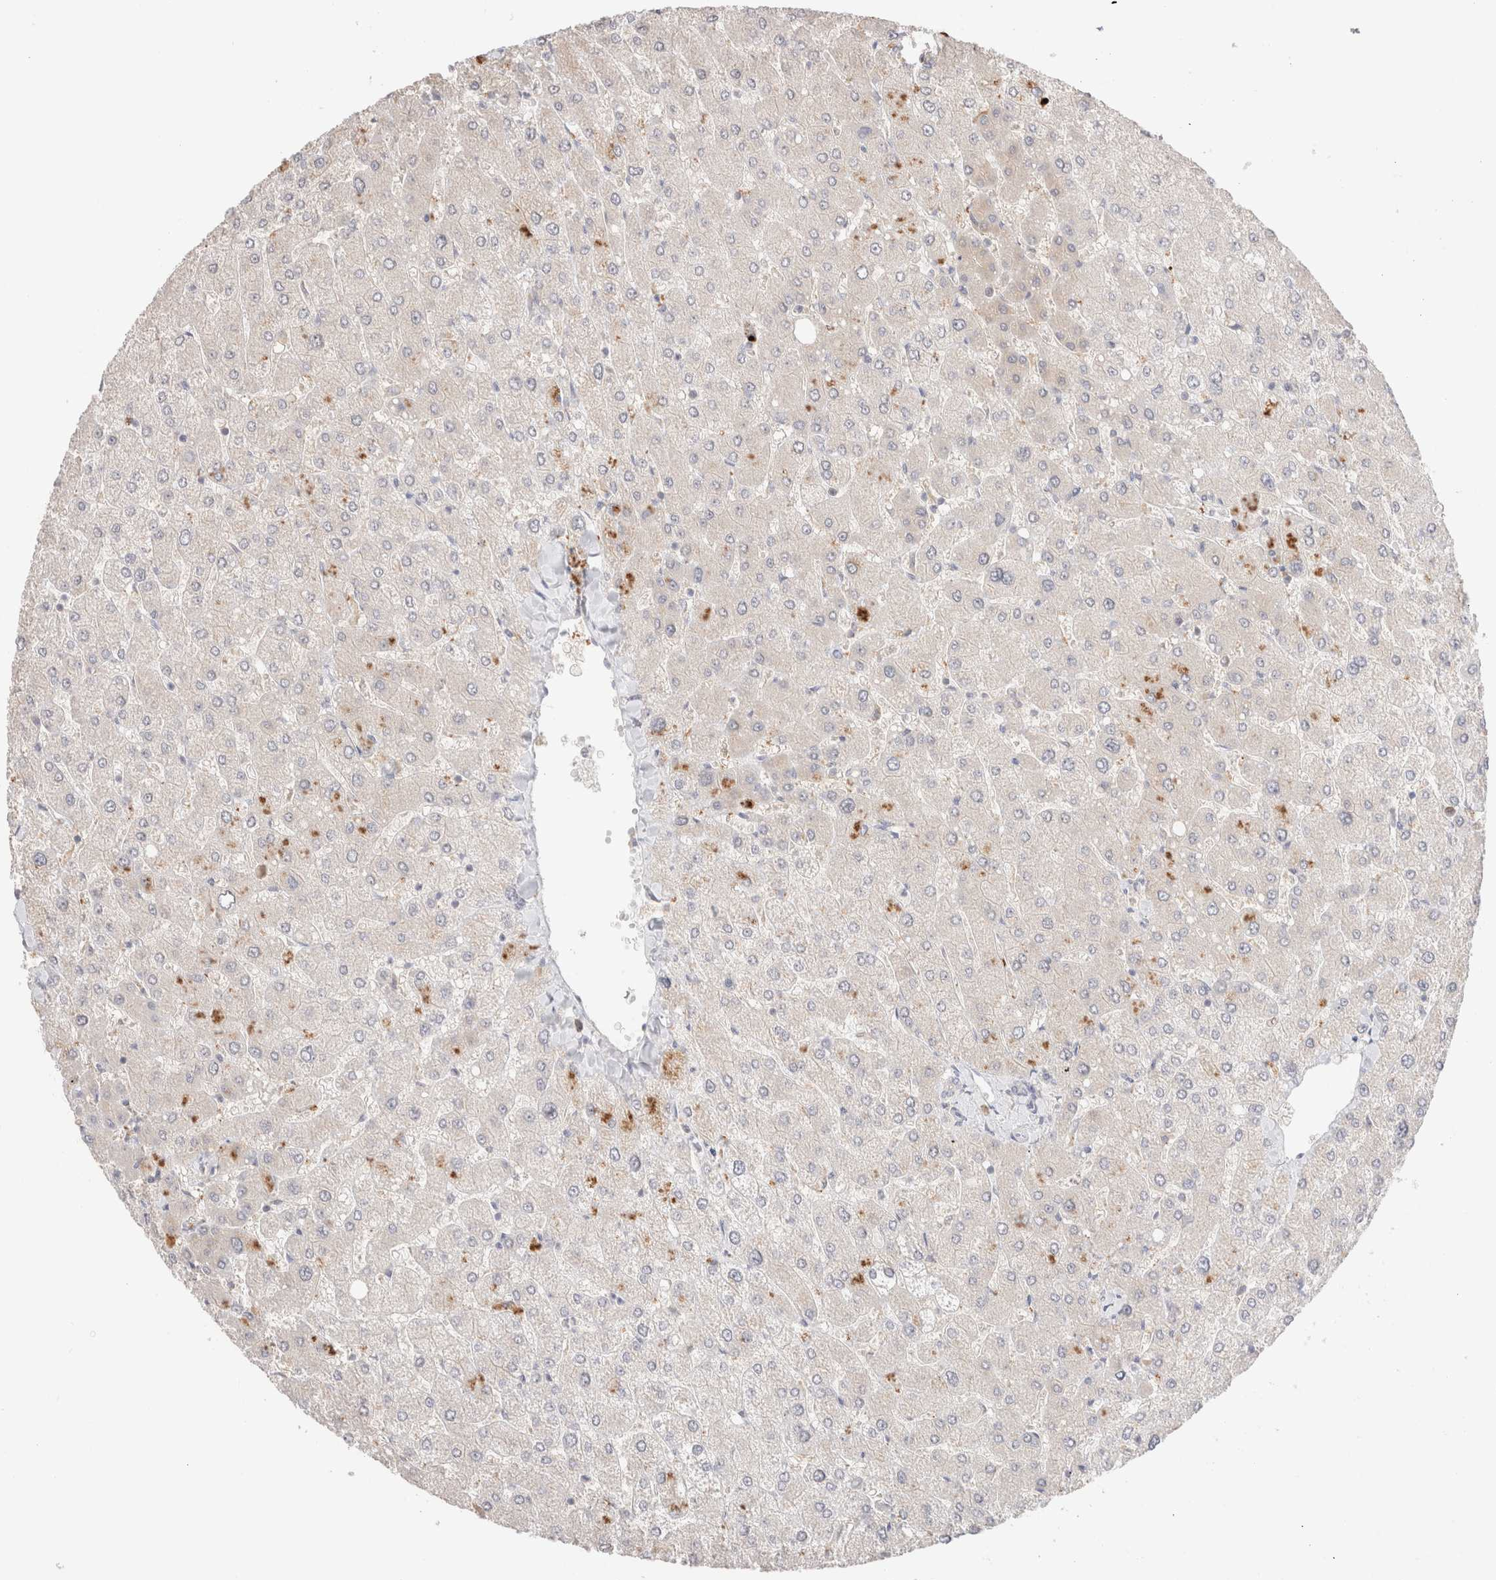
{"staining": {"intensity": "negative", "quantity": "none", "location": "none"}, "tissue": "liver", "cell_type": "Cholangiocytes", "image_type": "normal", "snomed": [{"axis": "morphology", "description": "Normal tissue, NOS"}, {"axis": "topography", "description": "Liver"}], "caption": "Image shows no protein positivity in cholangiocytes of benign liver. (IHC, brightfield microscopy, high magnification).", "gene": "TRIM41", "patient": {"sex": "male", "age": 55}}